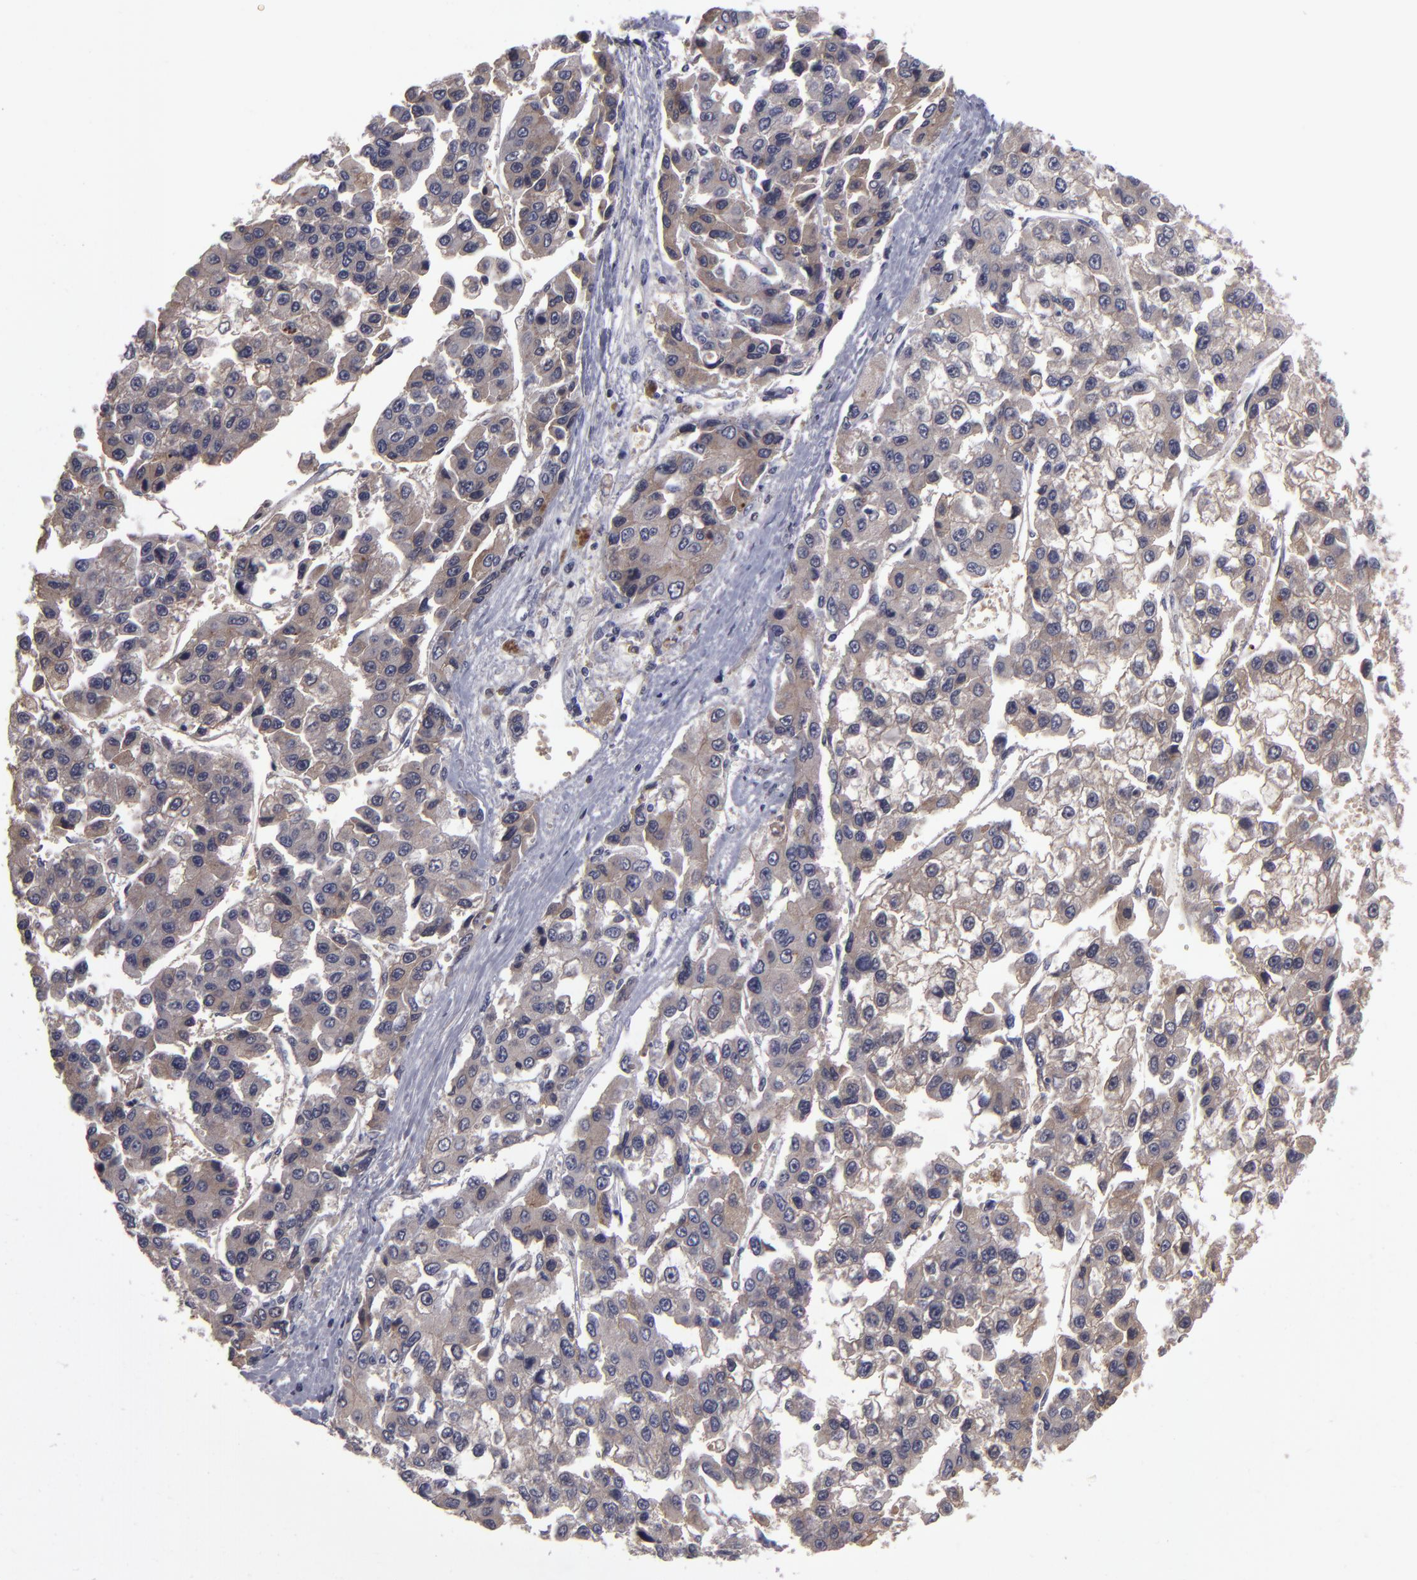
{"staining": {"intensity": "weak", "quantity": "25%-75%", "location": "cytoplasmic/membranous"}, "tissue": "liver cancer", "cell_type": "Tumor cells", "image_type": "cancer", "snomed": [{"axis": "morphology", "description": "Carcinoma, Hepatocellular, NOS"}, {"axis": "topography", "description": "Liver"}], "caption": "Liver hepatocellular carcinoma stained with a protein marker exhibits weak staining in tumor cells.", "gene": "ITIH4", "patient": {"sex": "female", "age": 66}}